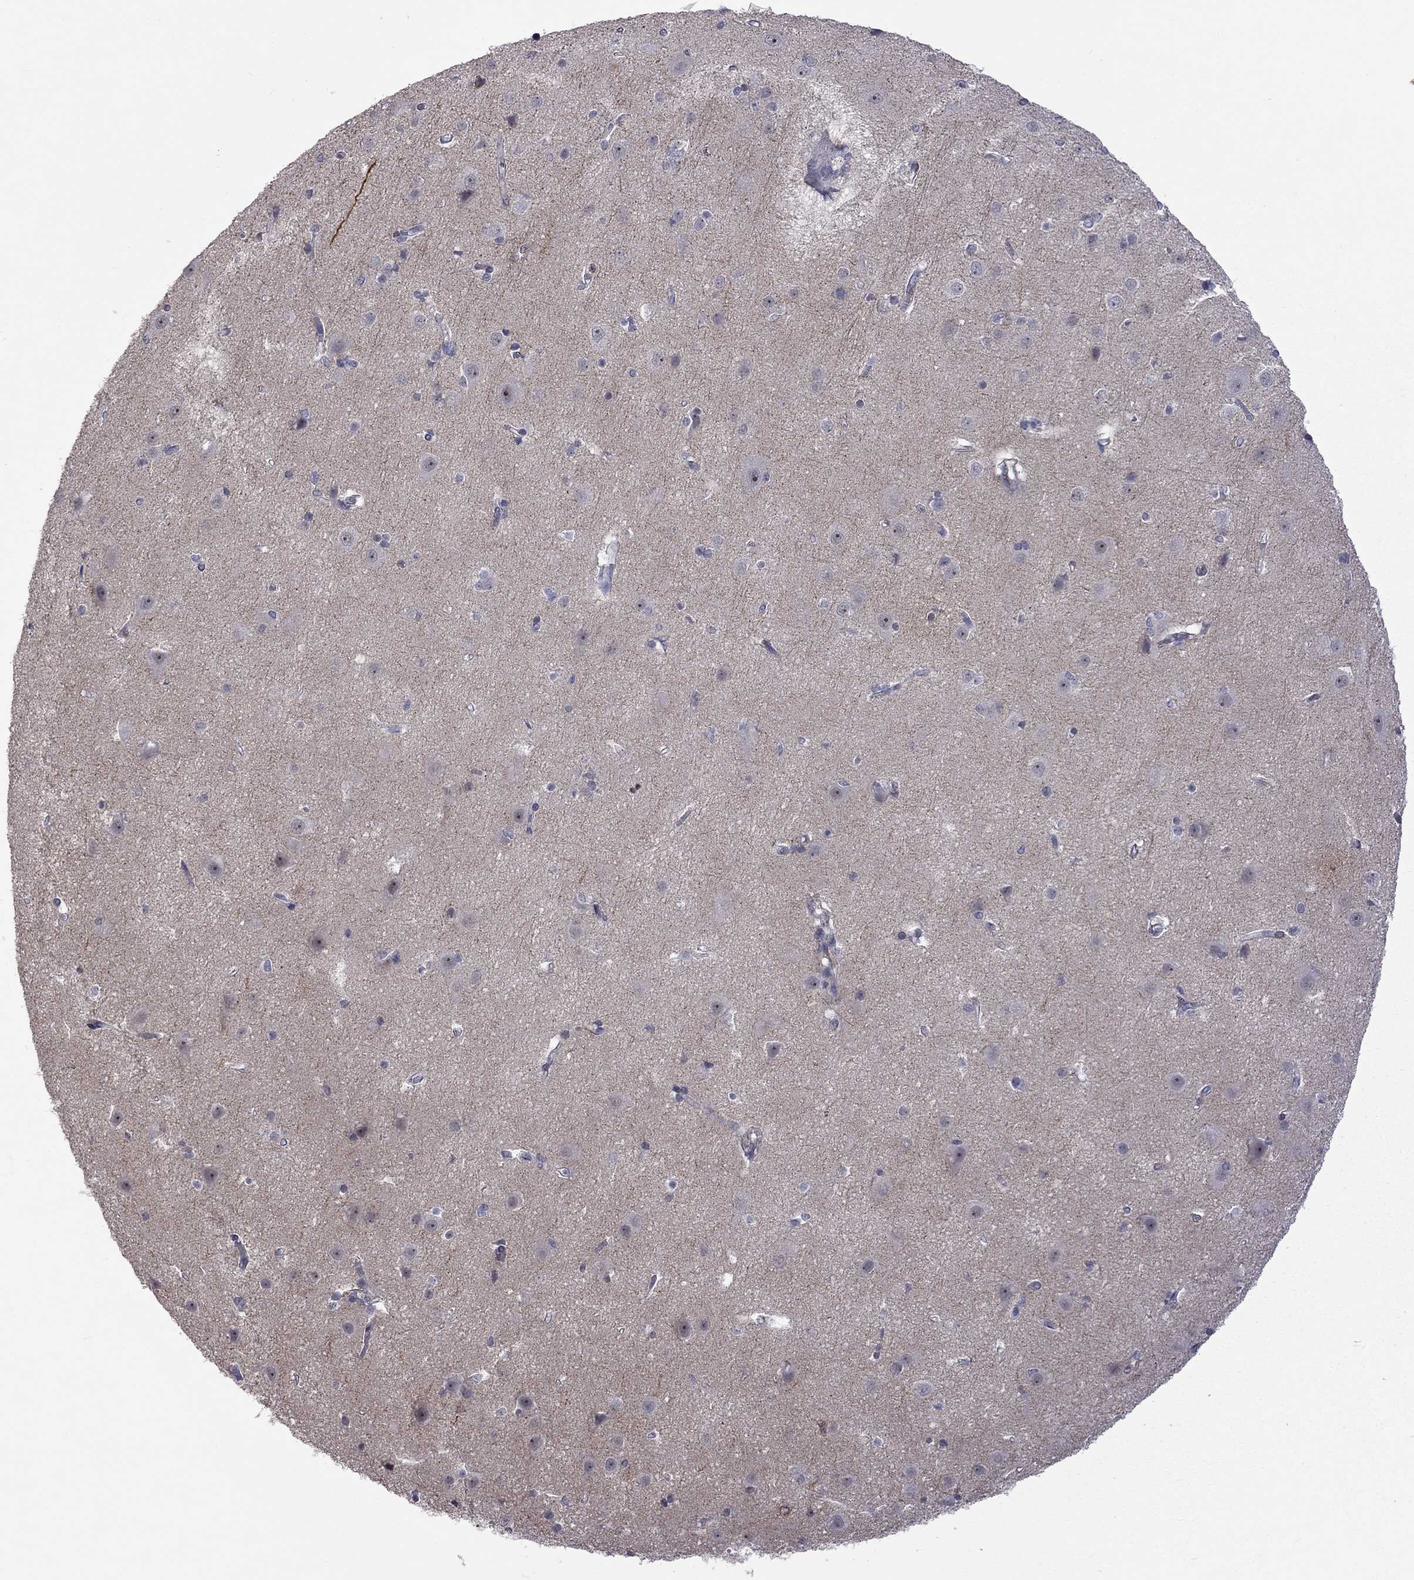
{"staining": {"intensity": "negative", "quantity": "none", "location": "none"}, "tissue": "cerebral cortex", "cell_type": "Endothelial cells", "image_type": "normal", "snomed": [{"axis": "morphology", "description": "Normal tissue, NOS"}, {"axis": "topography", "description": "Cerebral cortex"}], "caption": "IHC histopathology image of unremarkable human cerebral cortex stained for a protein (brown), which reveals no expression in endothelial cells. The staining is performed using DAB brown chromogen with nuclei counter-stained in using hematoxylin.", "gene": "GSG1L", "patient": {"sex": "male", "age": 37}}